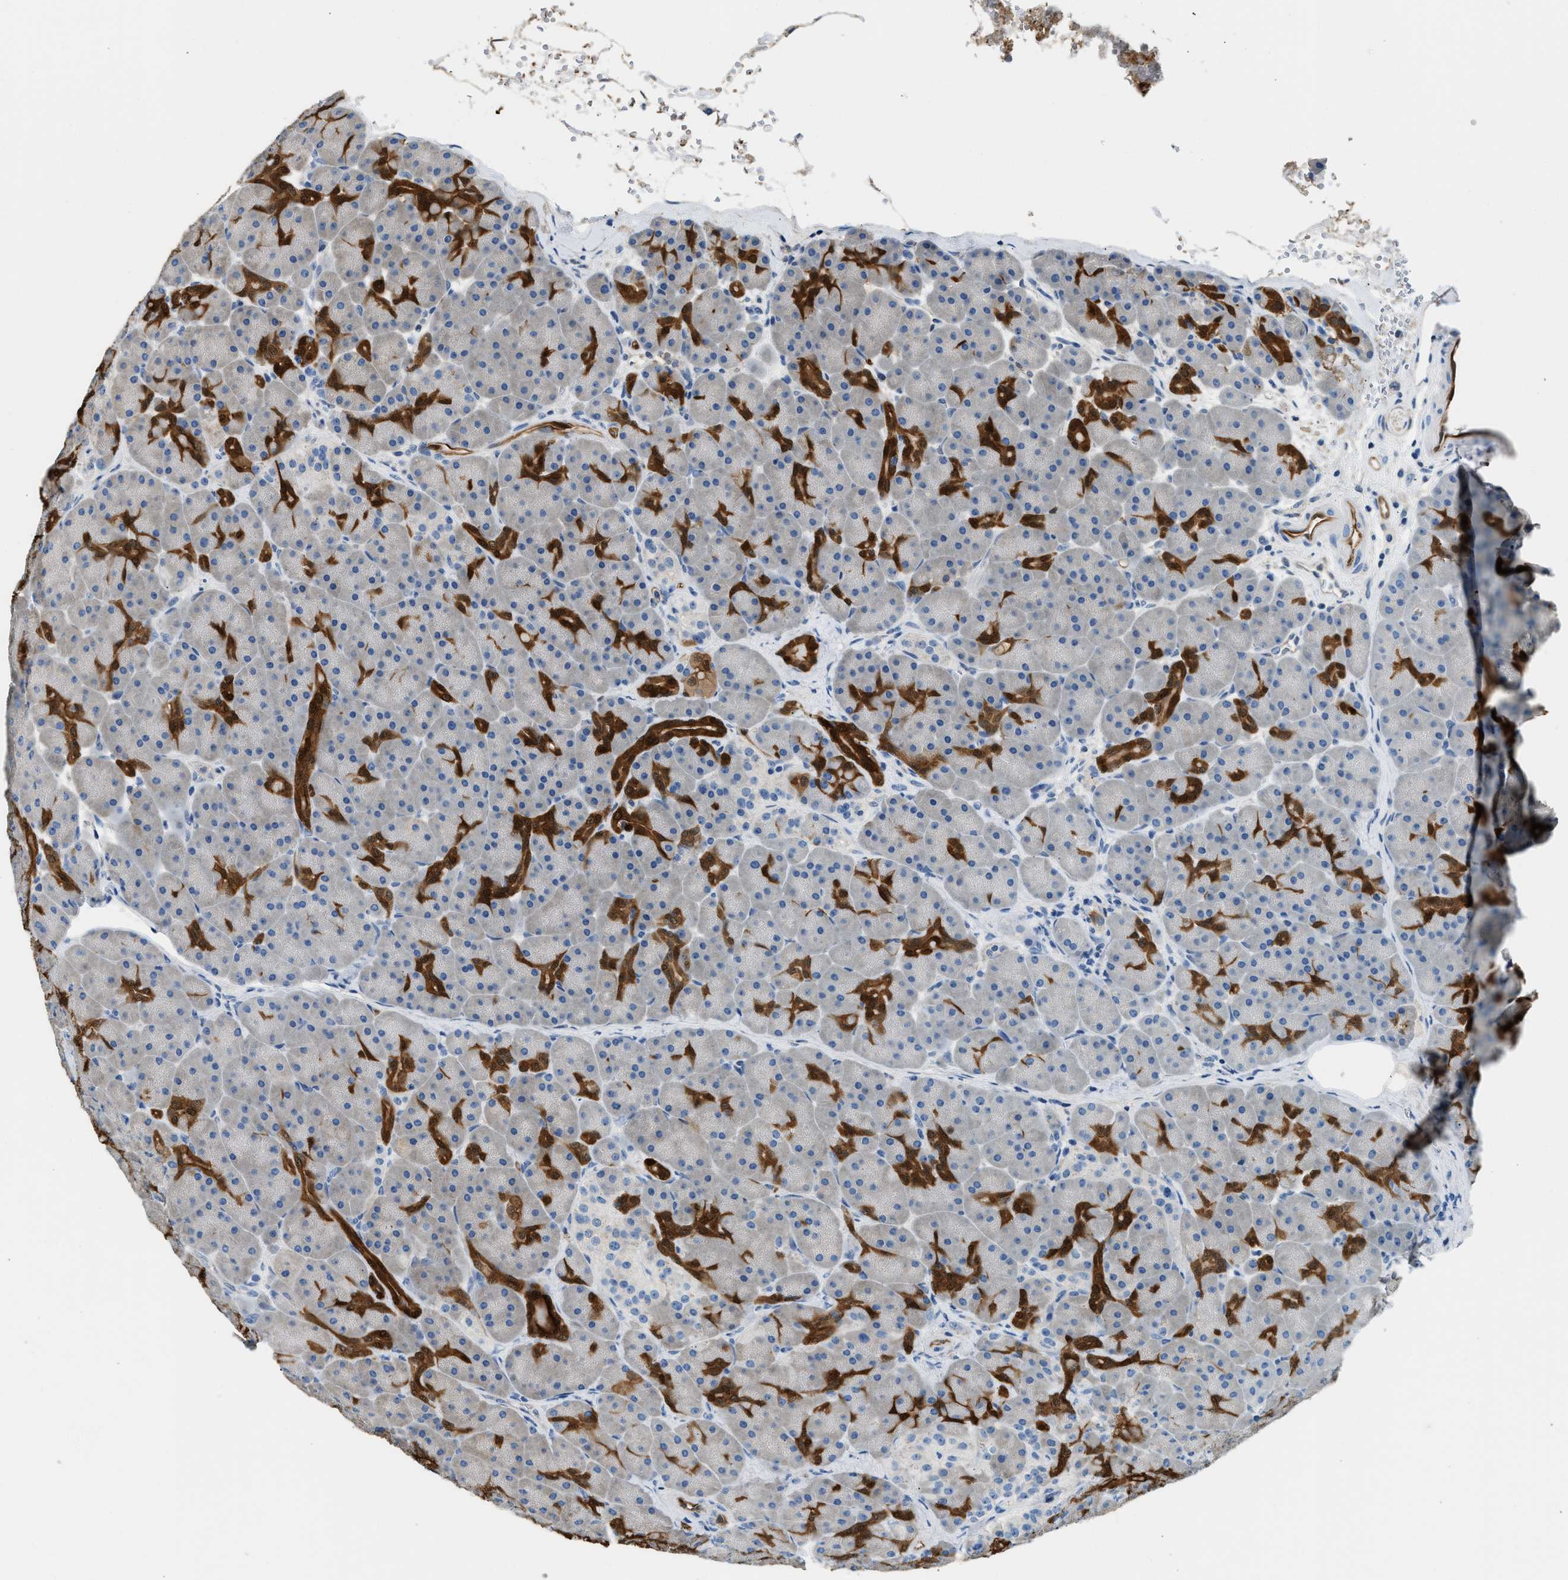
{"staining": {"intensity": "strong", "quantity": "25%-75%", "location": "cytoplasmic/membranous,nuclear"}, "tissue": "pancreas", "cell_type": "Exocrine glandular cells", "image_type": "normal", "snomed": [{"axis": "morphology", "description": "Normal tissue, NOS"}, {"axis": "topography", "description": "Pancreas"}], "caption": "Pancreas stained for a protein (brown) displays strong cytoplasmic/membranous,nuclear positive expression in about 25%-75% of exocrine glandular cells.", "gene": "ANXA3", "patient": {"sex": "male", "age": 66}}